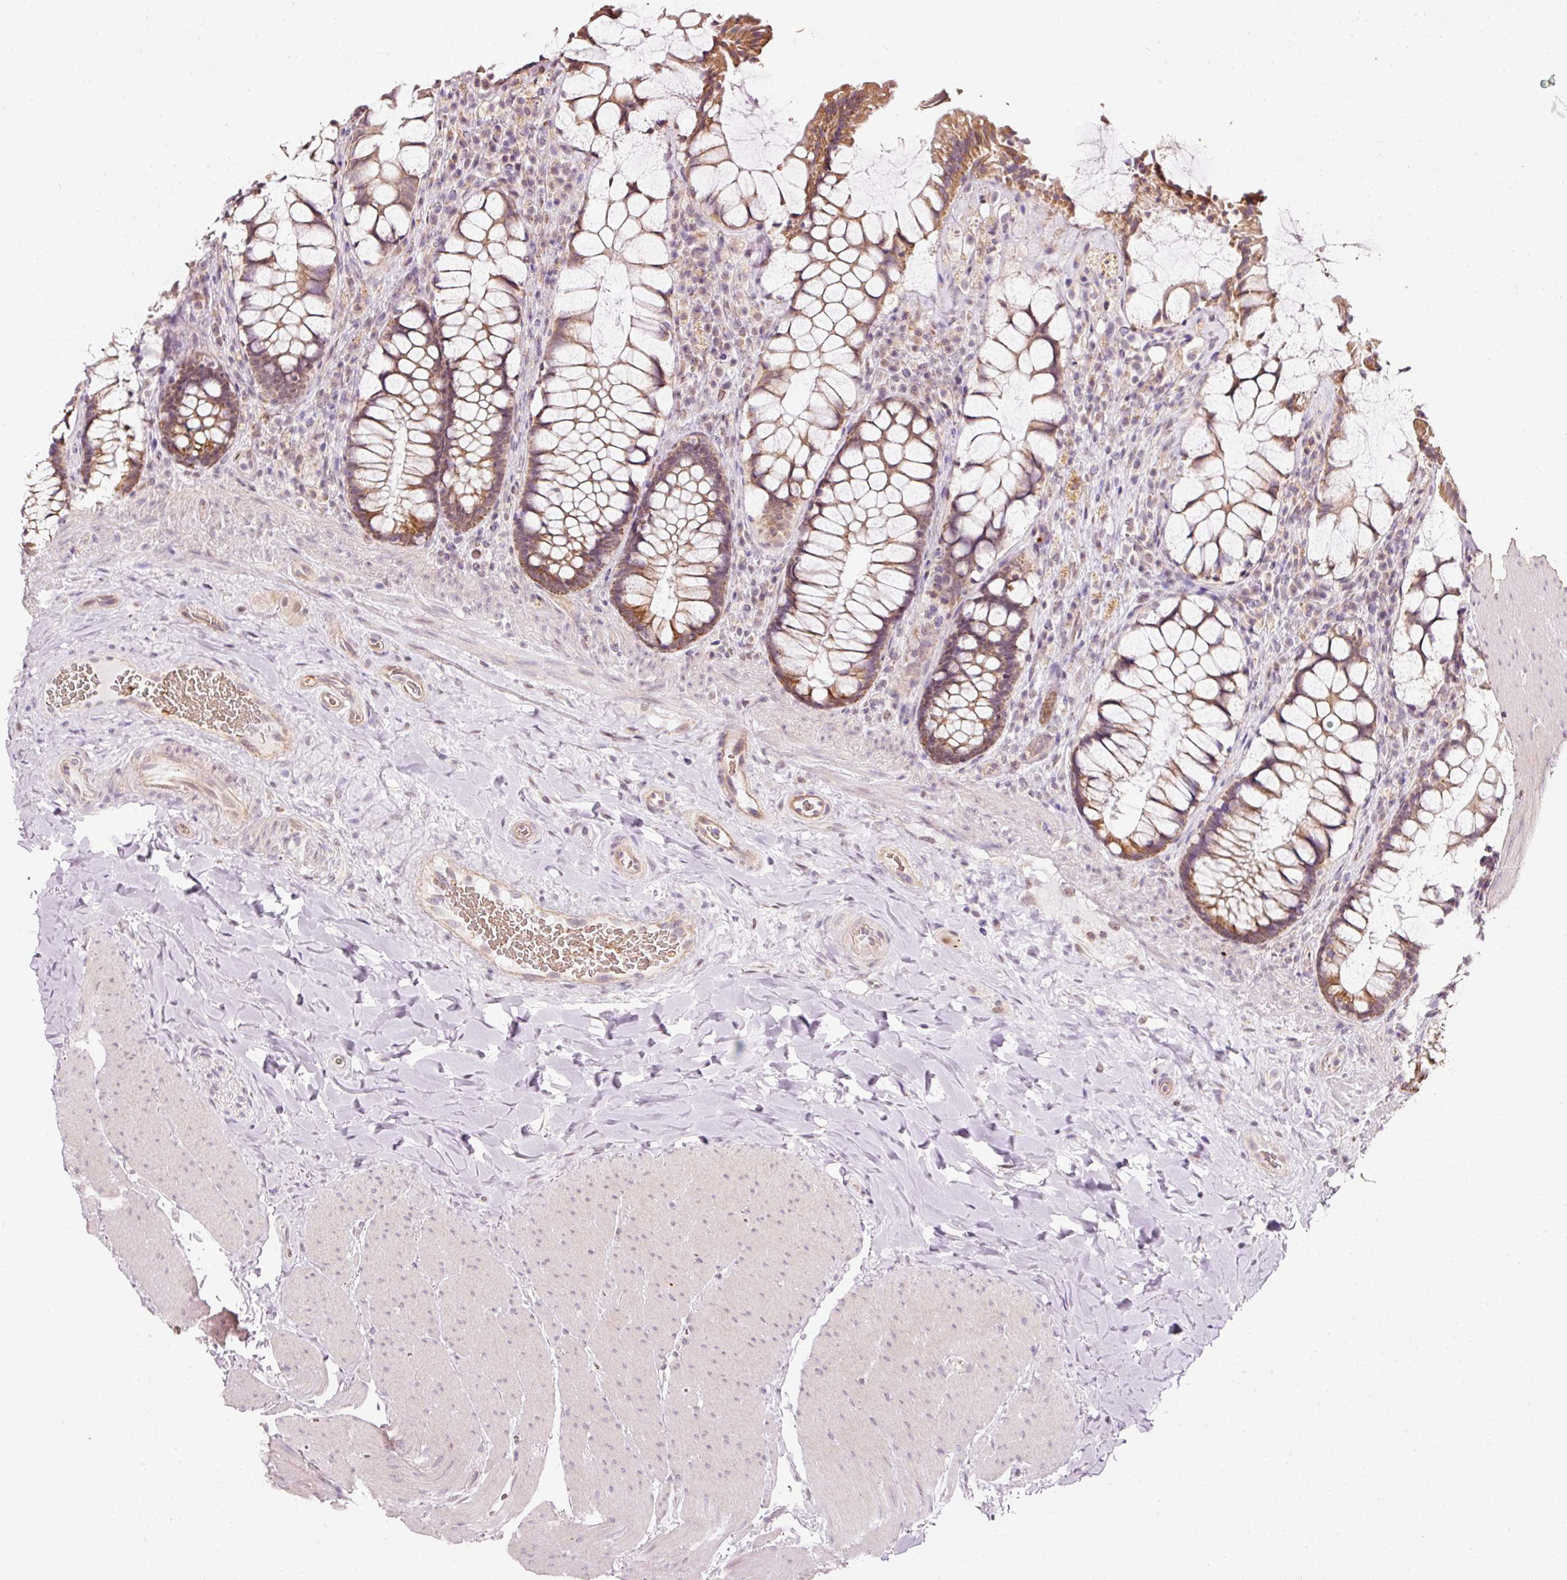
{"staining": {"intensity": "moderate", "quantity": ">75%", "location": "cytoplasmic/membranous"}, "tissue": "rectum", "cell_type": "Glandular cells", "image_type": "normal", "snomed": [{"axis": "morphology", "description": "Normal tissue, NOS"}, {"axis": "topography", "description": "Rectum"}], "caption": "A high-resolution photomicrograph shows immunohistochemistry staining of unremarkable rectum, which exhibits moderate cytoplasmic/membranous positivity in approximately >75% of glandular cells.", "gene": "ZNF460", "patient": {"sex": "female", "age": 58}}